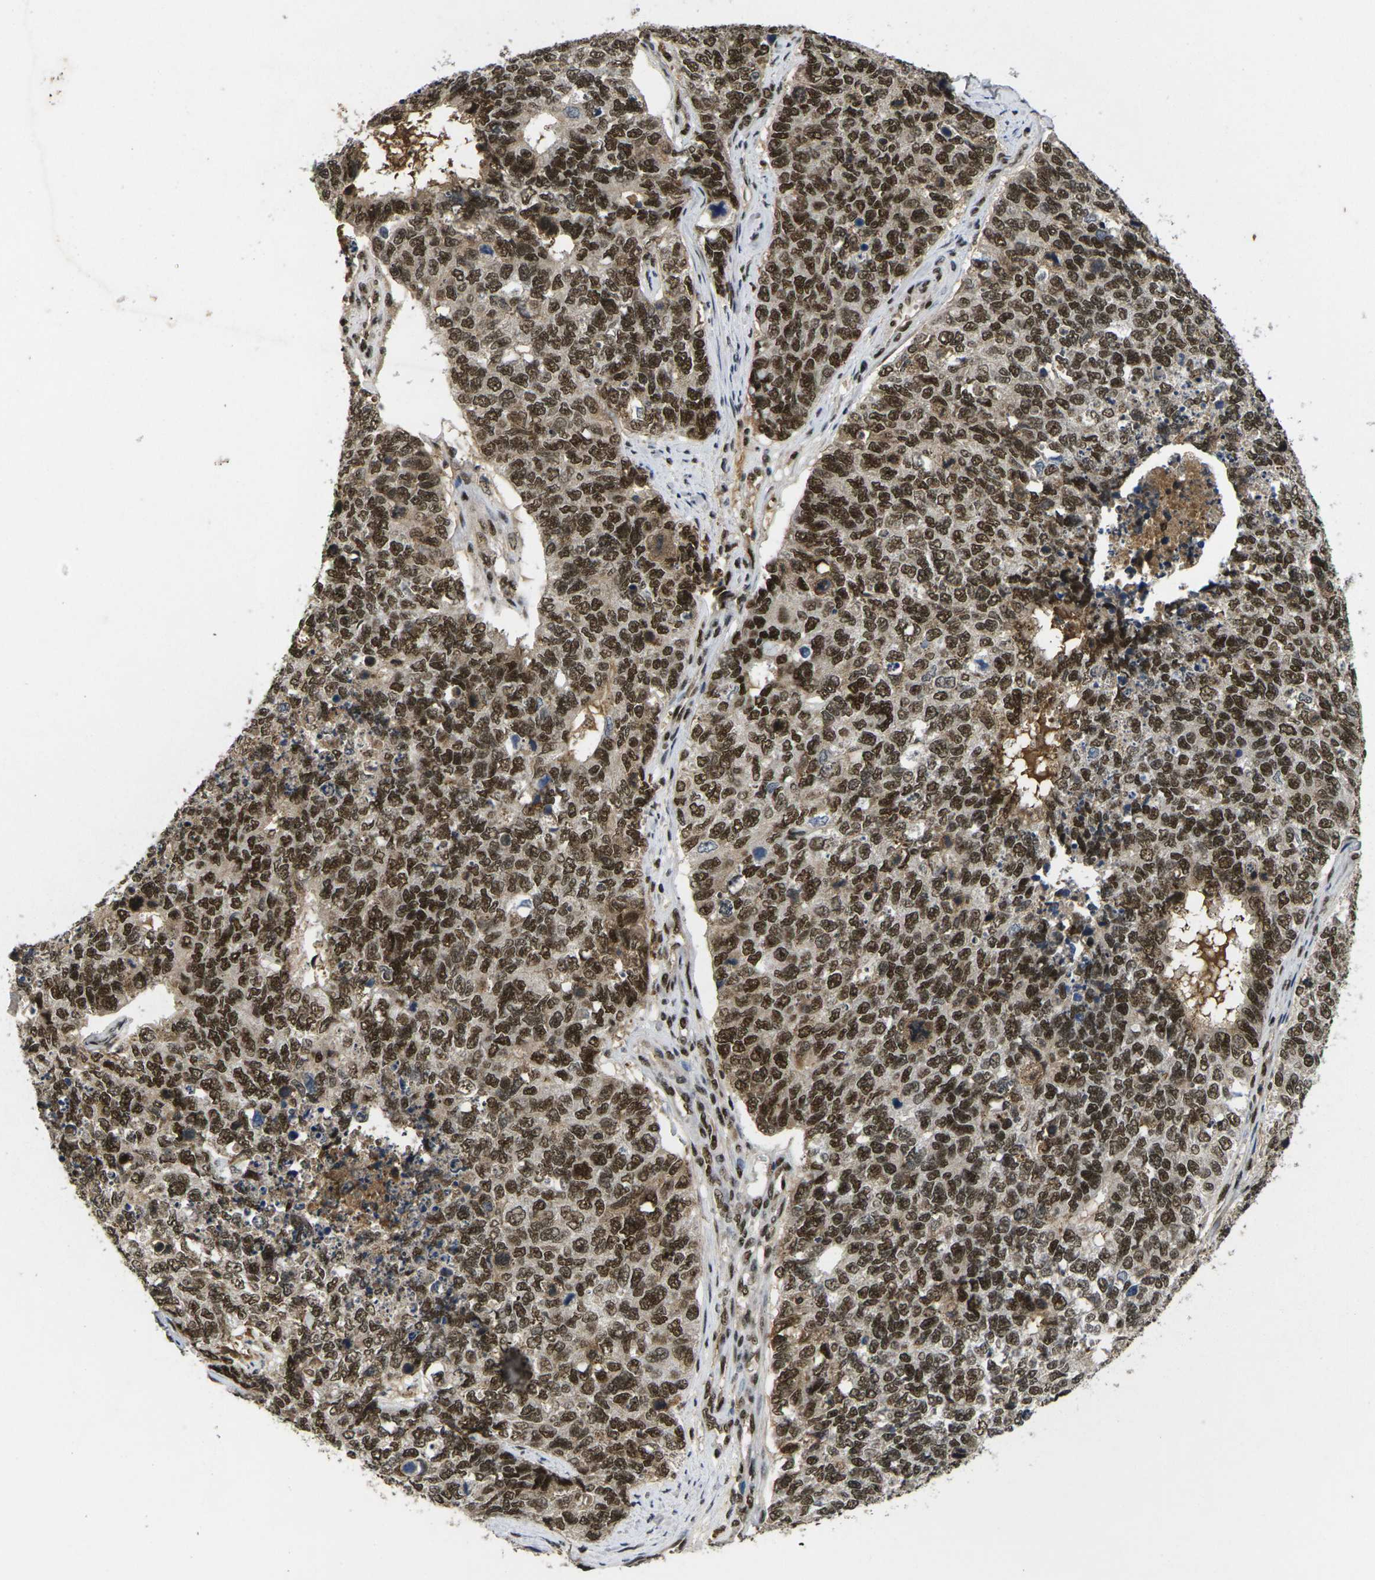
{"staining": {"intensity": "strong", "quantity": ">75%", "location": "nuclear"}, "tissue": "cervical cancer", "cell_type": "Tumor cells", "image_type": "cancer", "snomed": [{"axis": "morphology", "description": "Squamous cell carcinoma, NOS"}, {"axis": "topography", "description": "Cervix"}], "caption": "A high-resolution histopathology image shows immunohistochemistry staining of squamous cell carcinoma (cervical), which exhibits strong nuclear expression in about >75% of tumor cells. (Stains: DAB (3,3'-diaminobenzidine) in brown, nuclei in blue, Microscopy: brightfield microscopy at high magnification).", "gene": "GTF2E1", "patient": {"sex": "female", "age": 63}}